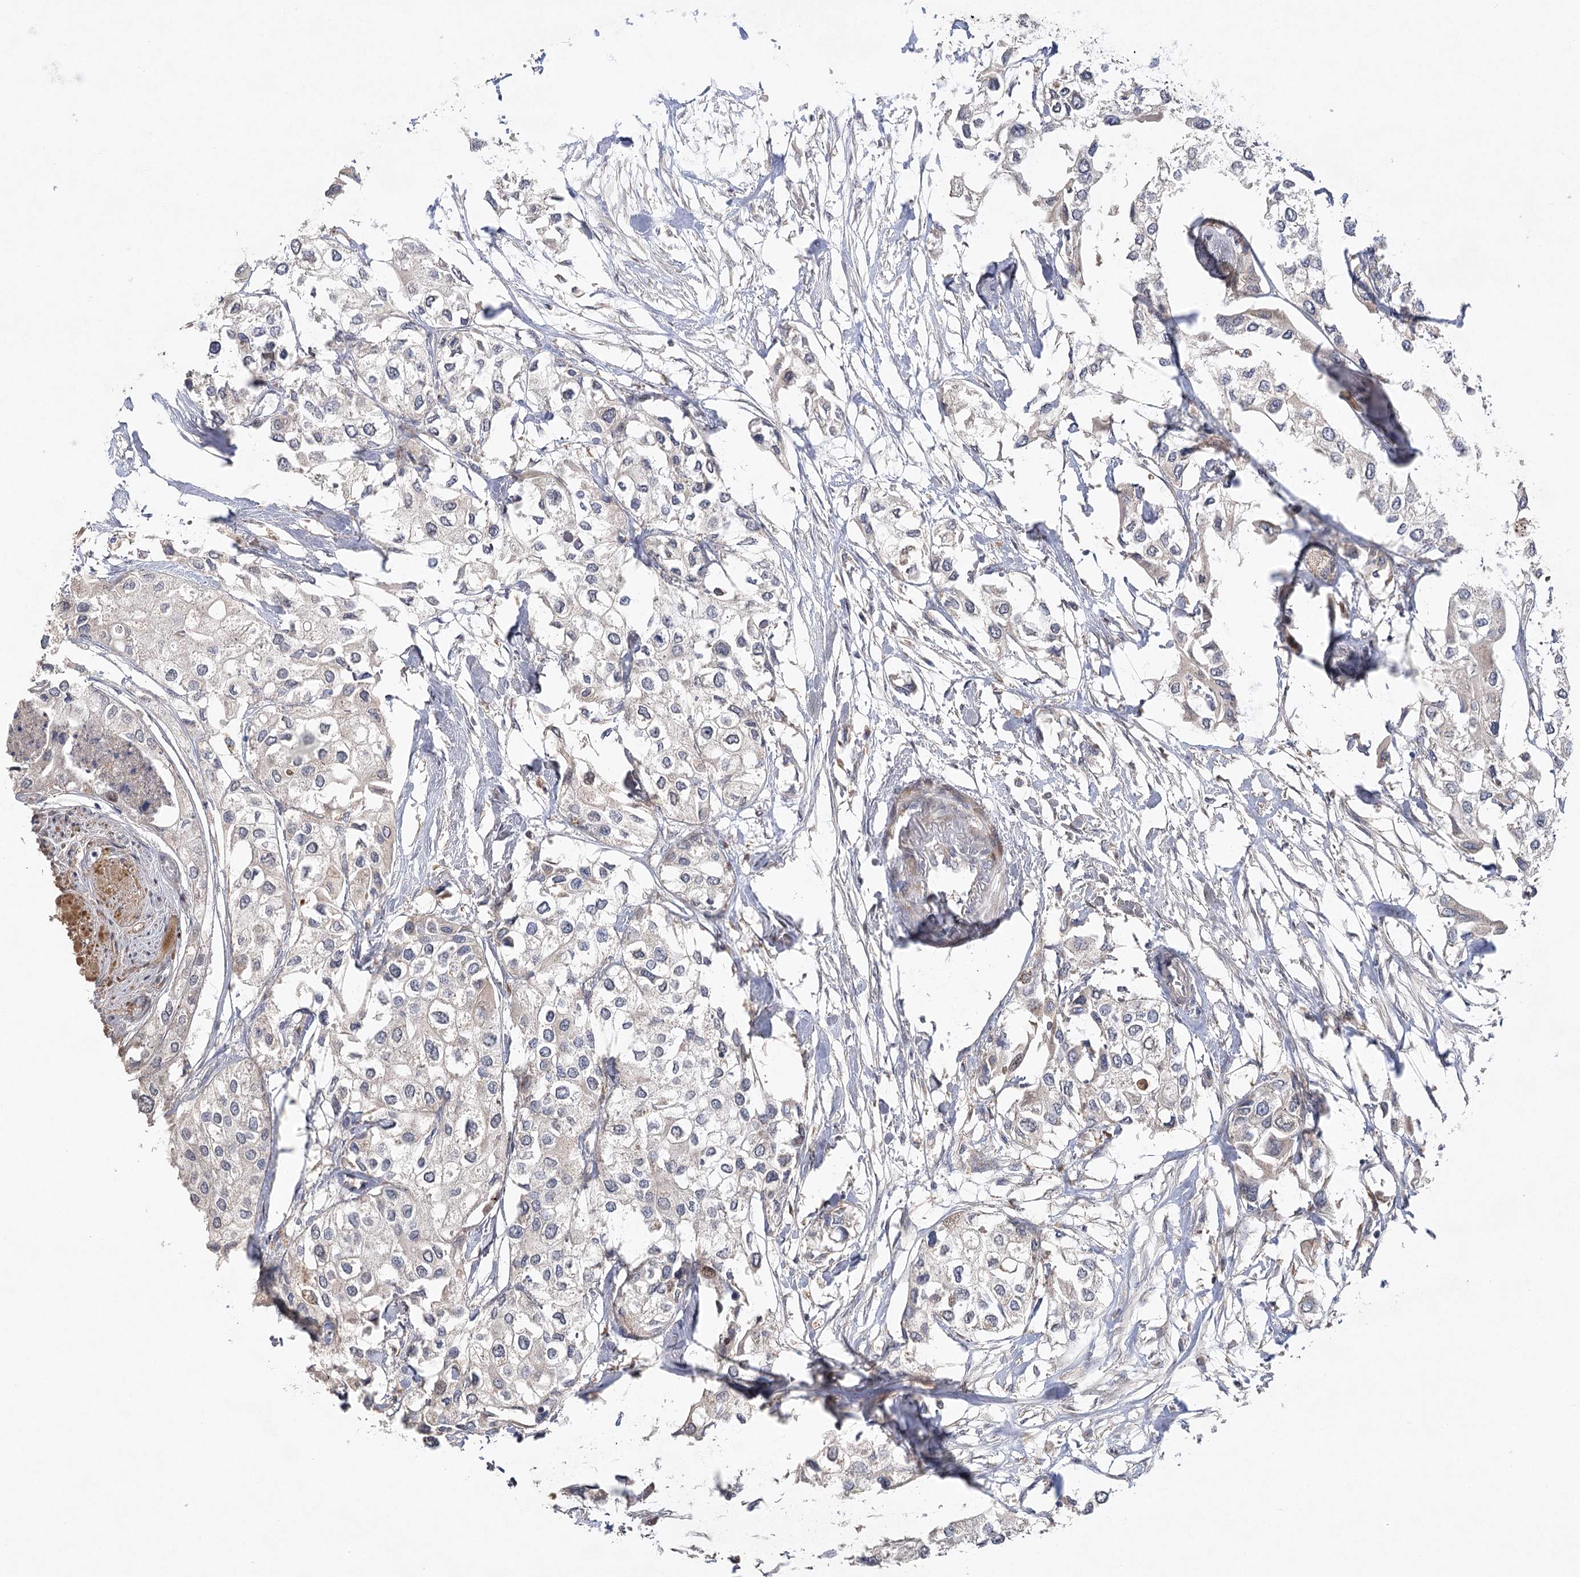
{"staining": {"intensity": "weak", "quantity": "<25%", "location": "cytoplasmic/membranous"}, "tissue": "urothelial cancer", "cell_type": "Tumor cells", "image_type": "cancer", "snomed": [{"axis": "morphology", "description": "Urothelial carcinoma, High grade"}, {"axis": "topography", "description": "Urinary bladder"}], "caption": "There is no significant positivity in tumor cells of high-grade urothelial carcinoma. (IHC, brightfield microscopy, high magnification).", "gene": "OBSL1", "patient": {"sex": "male", "age": 64}}